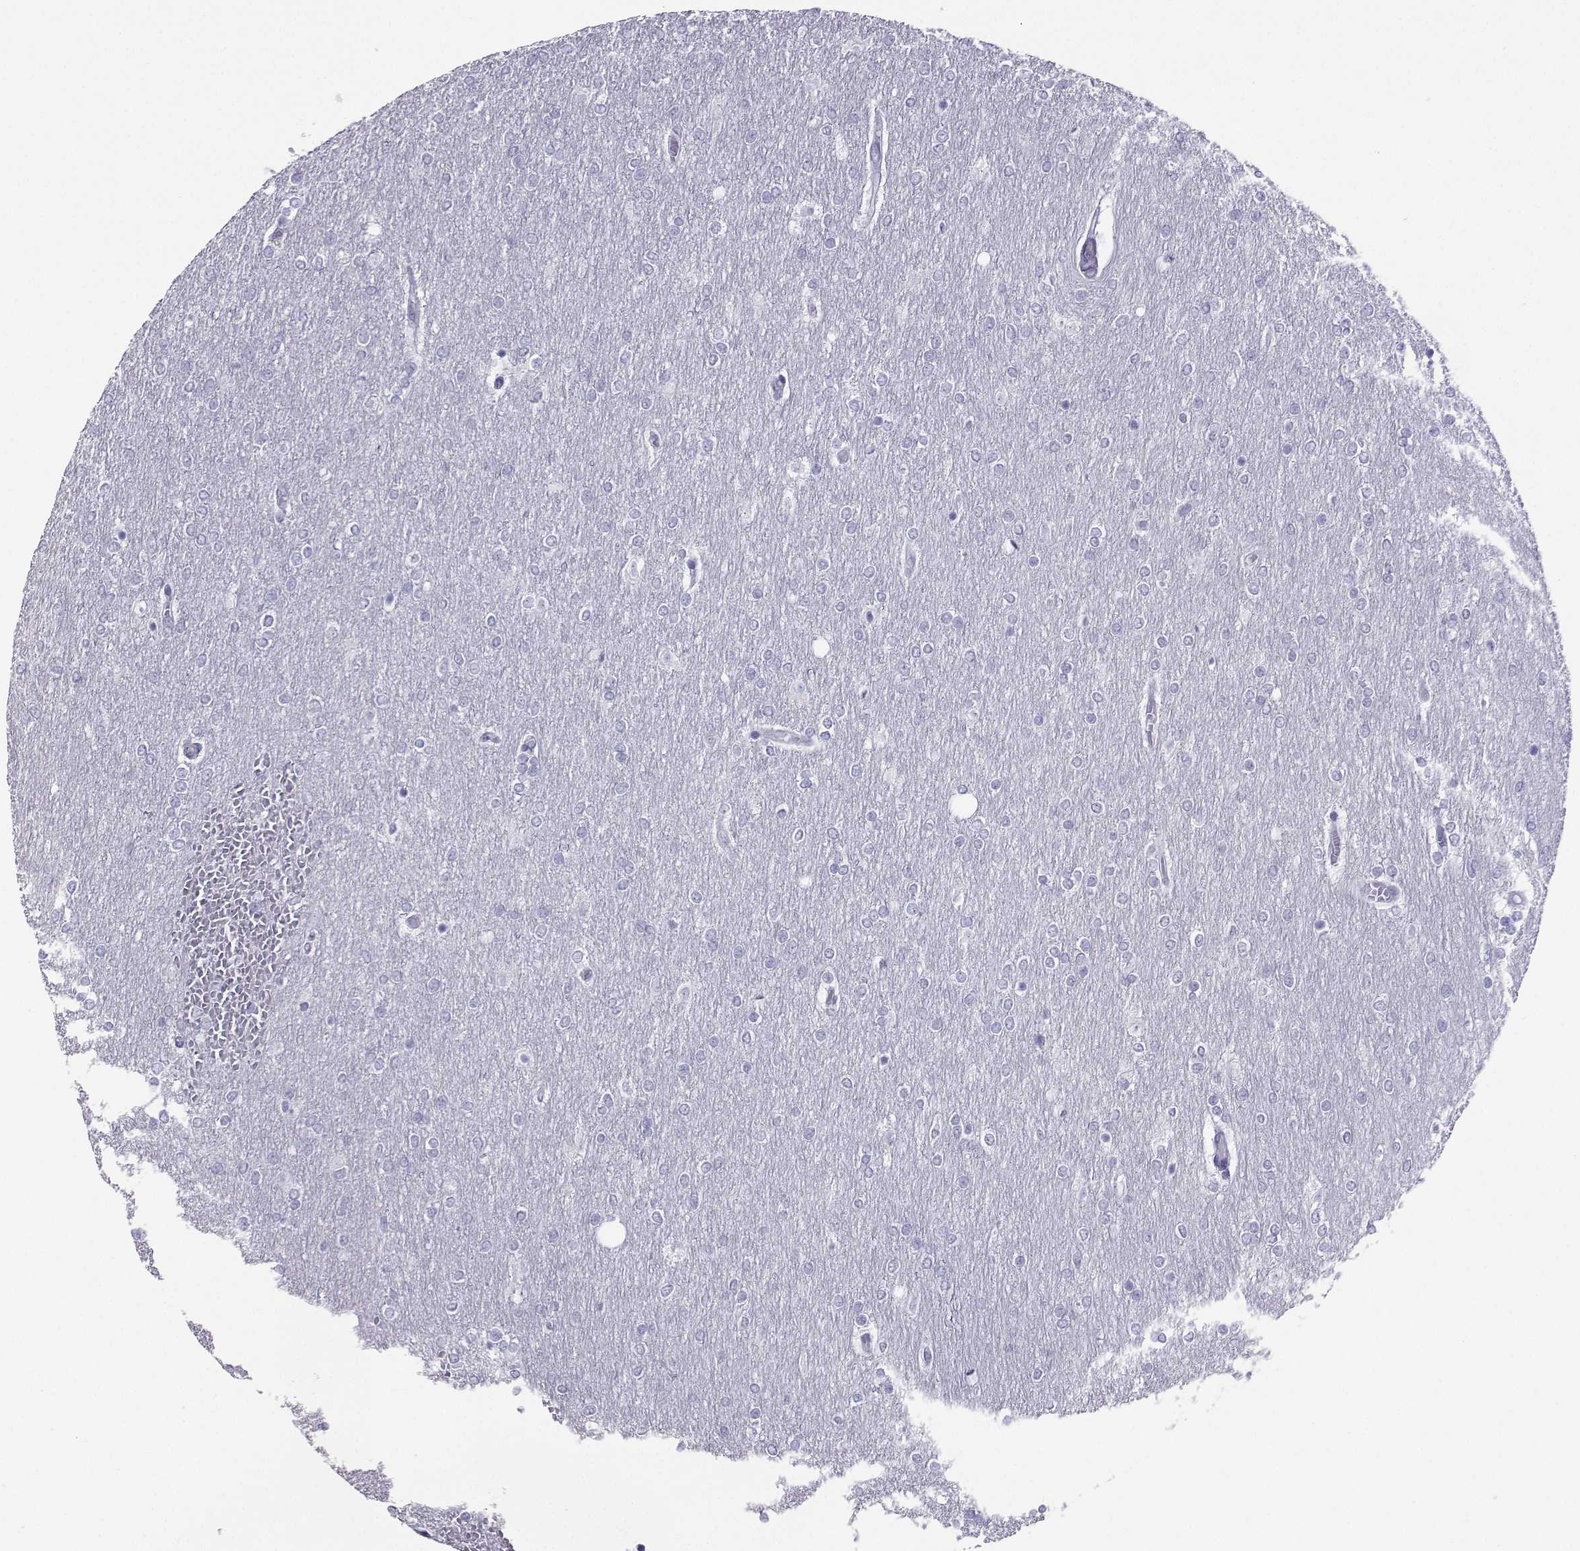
{"staining": {"intensity": "negative", "quantity": "none", "location": "none"}, "tissue": "glioma", "cell_type": "Tumor cells", "image_type": "cancer", "snomed": [{"axis": "morphology", "description": "Glioma, malignant, High grade"}, {"axis": "topography", "description": "Brain"}], "caption": "Tumor cells show no significant expression in glioma.", "gene": "LORICRIN", "patient": {"sex": "female", "age": 61}}